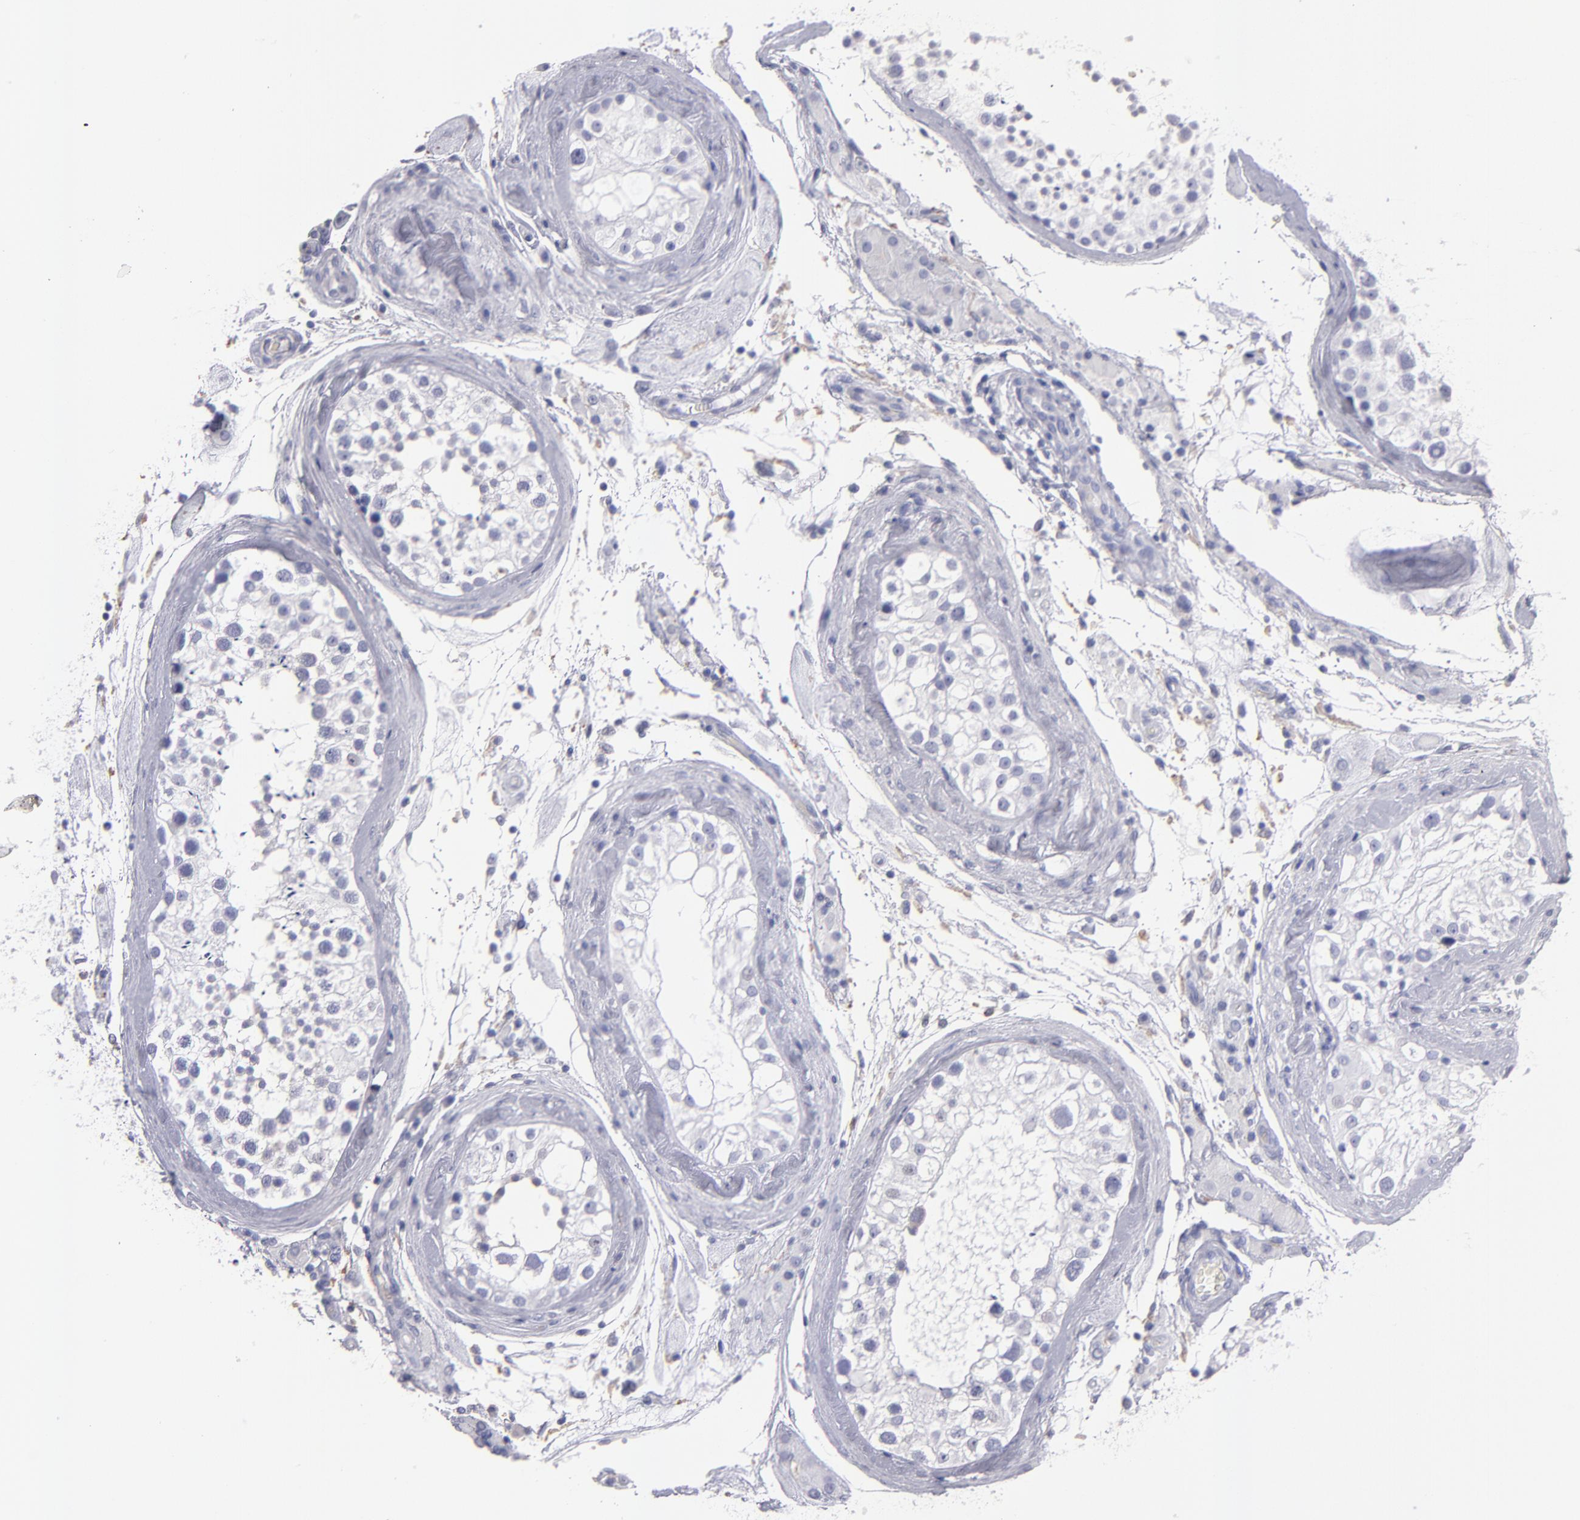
{"staining": {"intensity": "negative", "quantity": "none", "location": "none"}, "tissue": "testis", "cell_type": "Cells in seminiferous ducts", "image_type": "normal", "snomed": [{"axis": "morphology", "description": "Normal tissue, NOS"}, {"axis": "topography", "description": "Testis"}], "caption": "This is an immunohistochemistry (IHC) photomicrograph of unremarkable testis. There is no positivity in cells in seminiferous ducts.", "gene": "MB", "patient": {"sex": "male", "age": 46}}